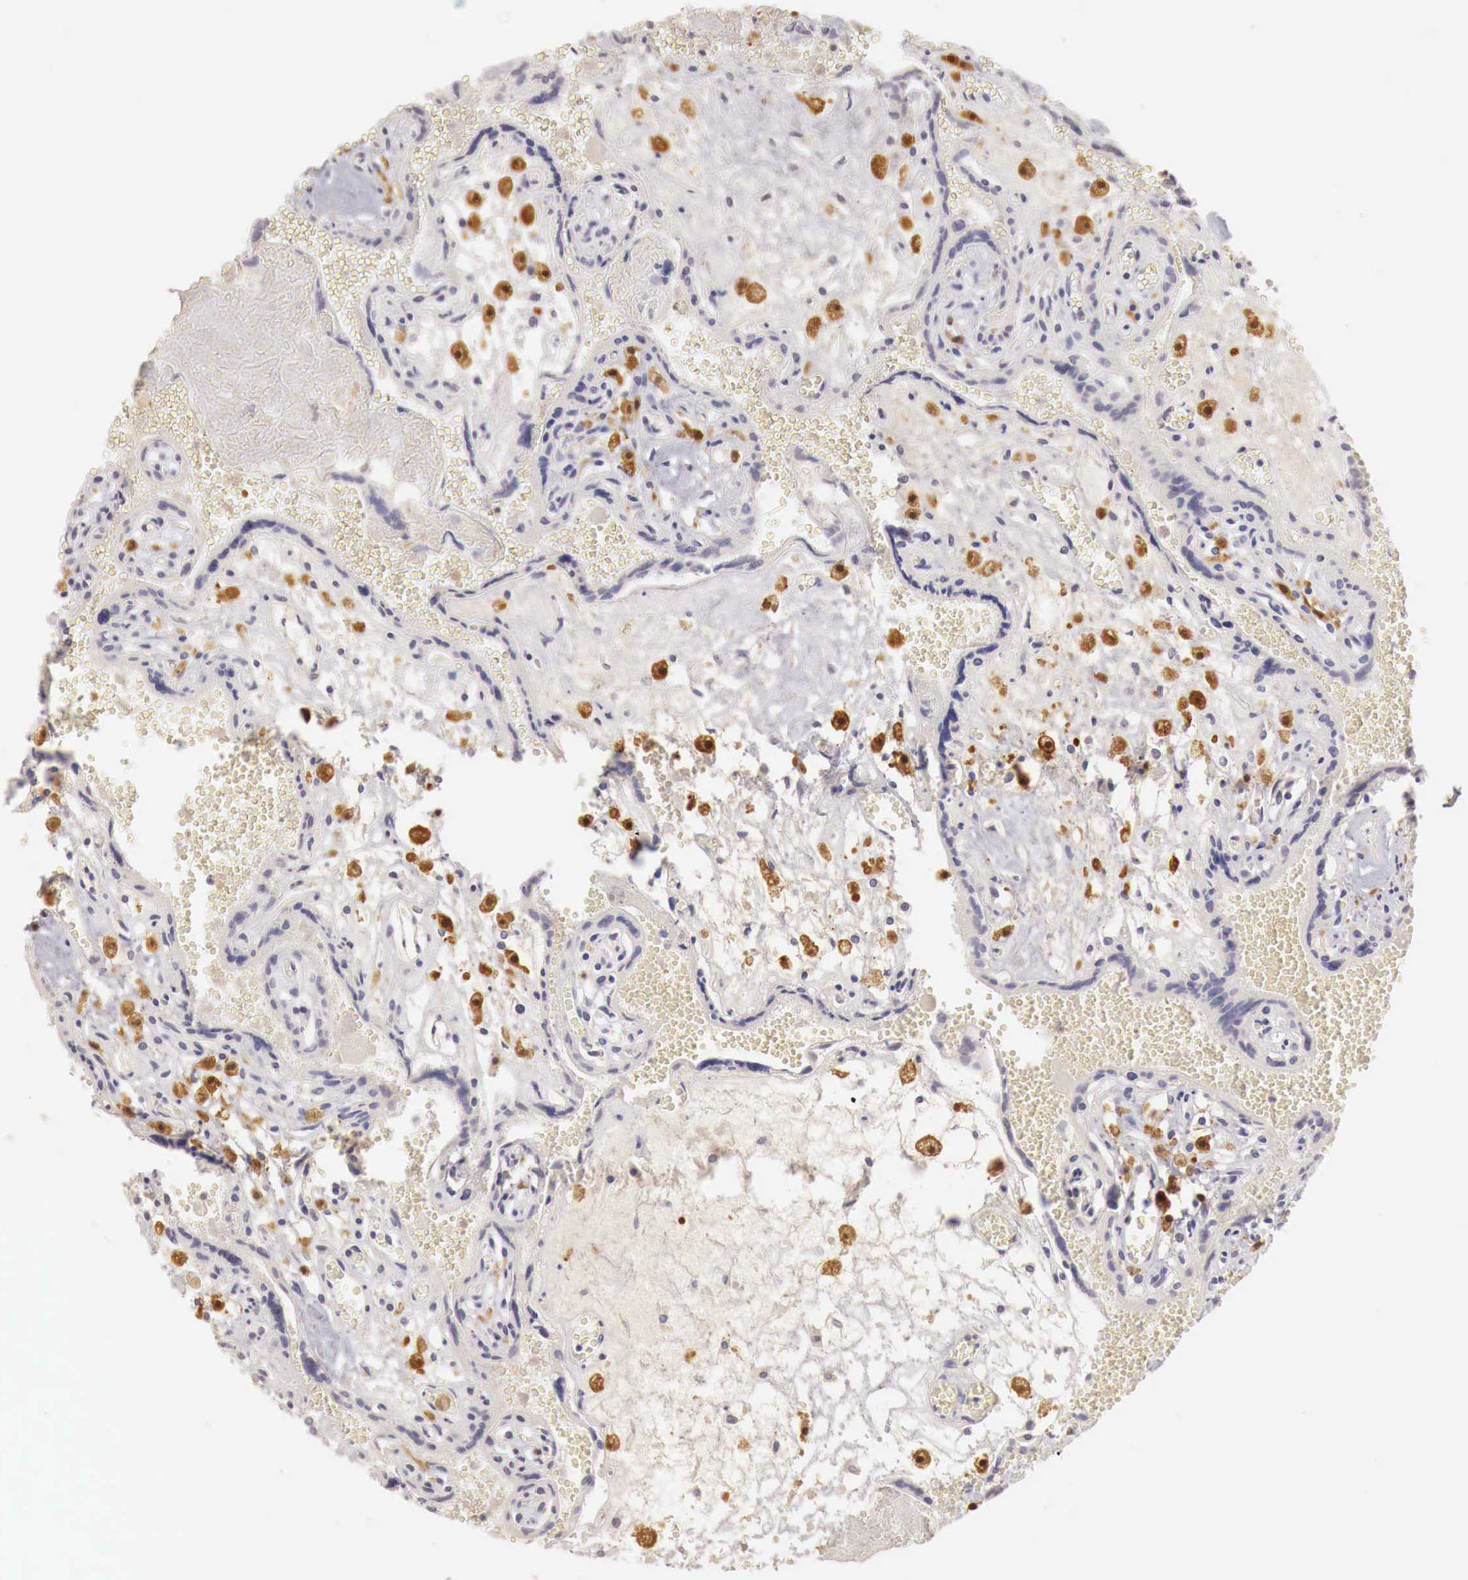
{"staining": {"intensity": "negative", "quantity": "none", "location": "none"}, "tissue": "placenta", "cell_type": "Decidual cells", "image_type": "normal", "snomed": [{"axis": "morphology", "description": "Normal tissue, NOS"}, {"axis": "topography", "description": "Placenta"}], "caption": "An immunohistochemistry (IHC) micrograph of benign placenta is shown. There is no staining in decidual cells of placenta.", "gene": "RENBP", "patient": {"sex": "female", "age": 40}}